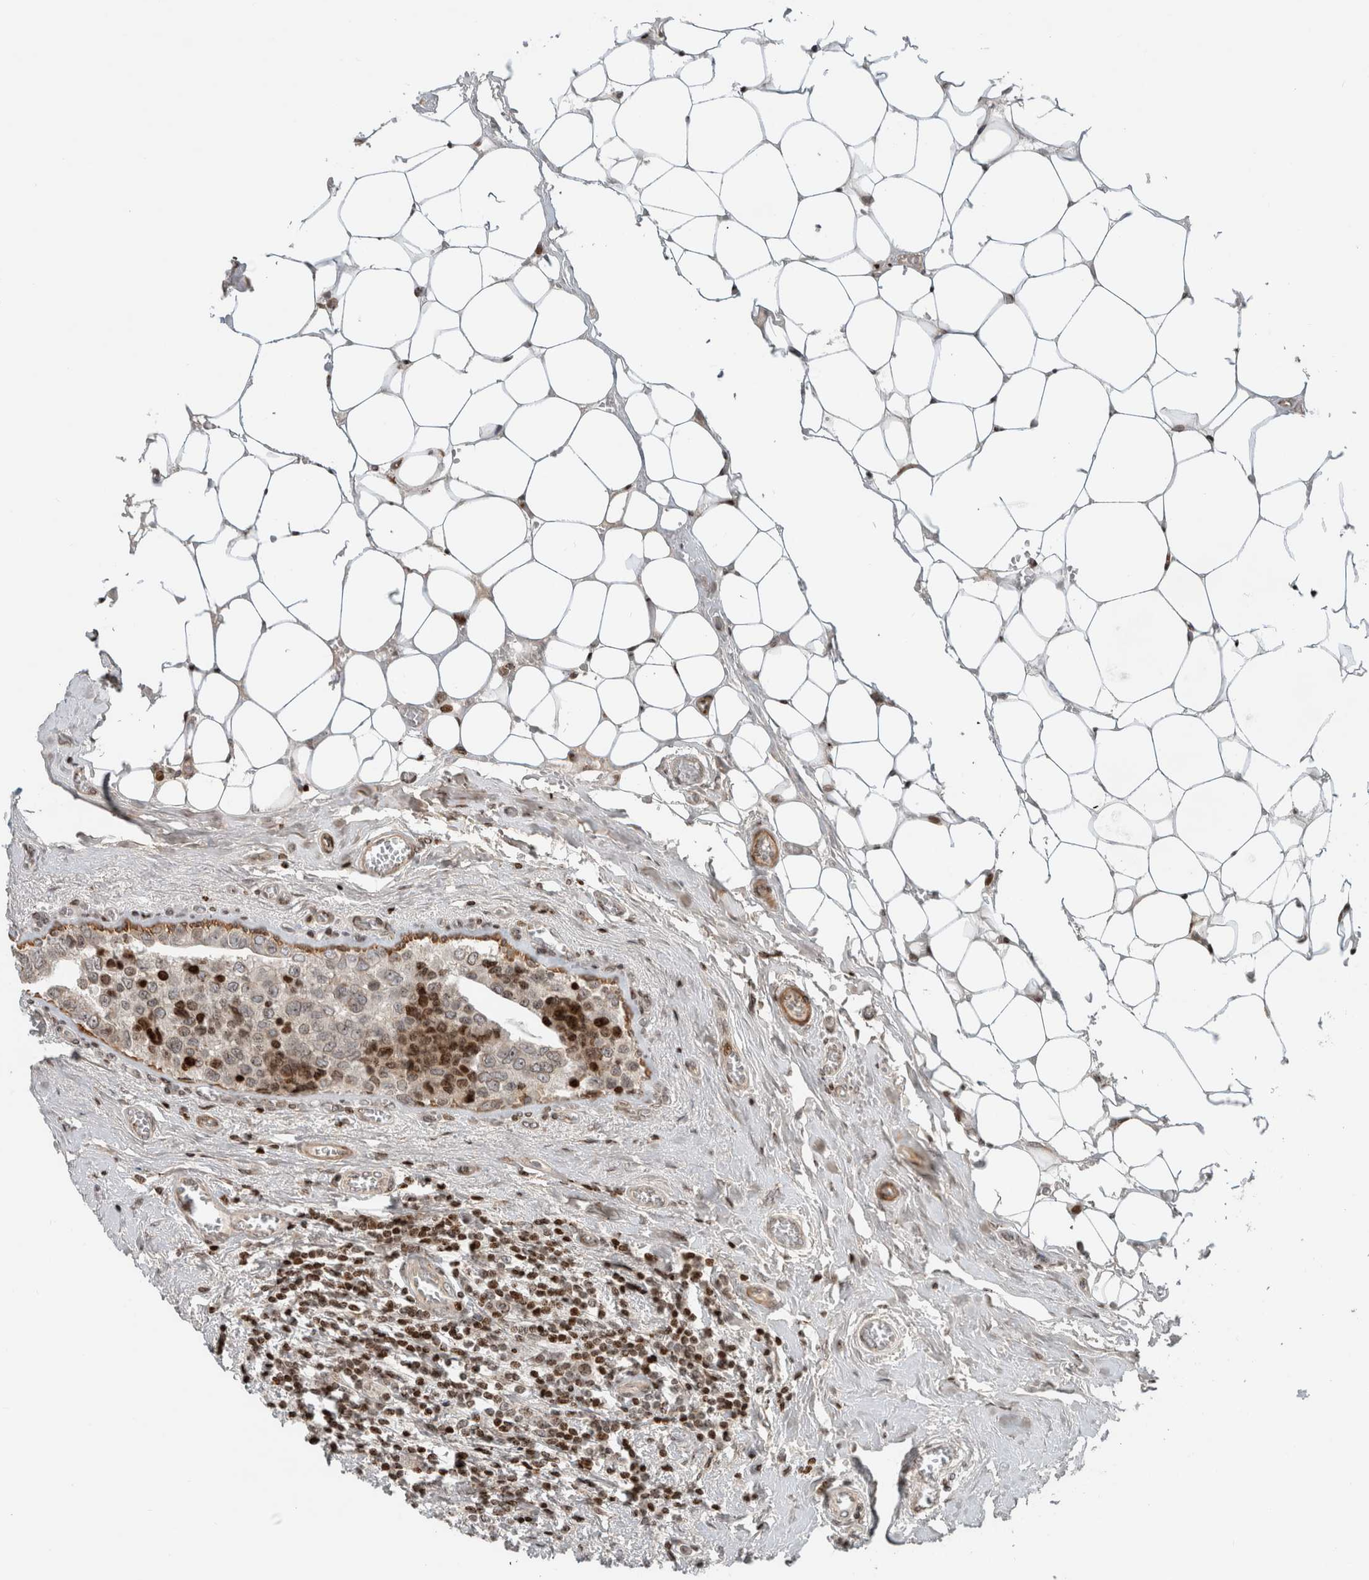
{"staining": {"intensity": "strong", "quantity": "<25%", "location": "nuclear"}, "tissue": "breast cancer", "cell_type": "Tumor cells", "image_type": "cancer", "snomed": [{"axis": "morphology", "description": "Normal tissue, NOS"}, {"axis": "morphology", "description": "Duct carcinoma"}, {"axis": "topography", "description": "Breast"}], "caption": "Immunohistochemistry image of neoplastic tissue: breast cancer stained using immunohistochemistry shows medium levels of strong protein expression localized specifically in the nuclear of tumor cells, appearing as a nuclear brown color.", "gene": "GINS4", "patient": {"sex": "female", "age": 43}}